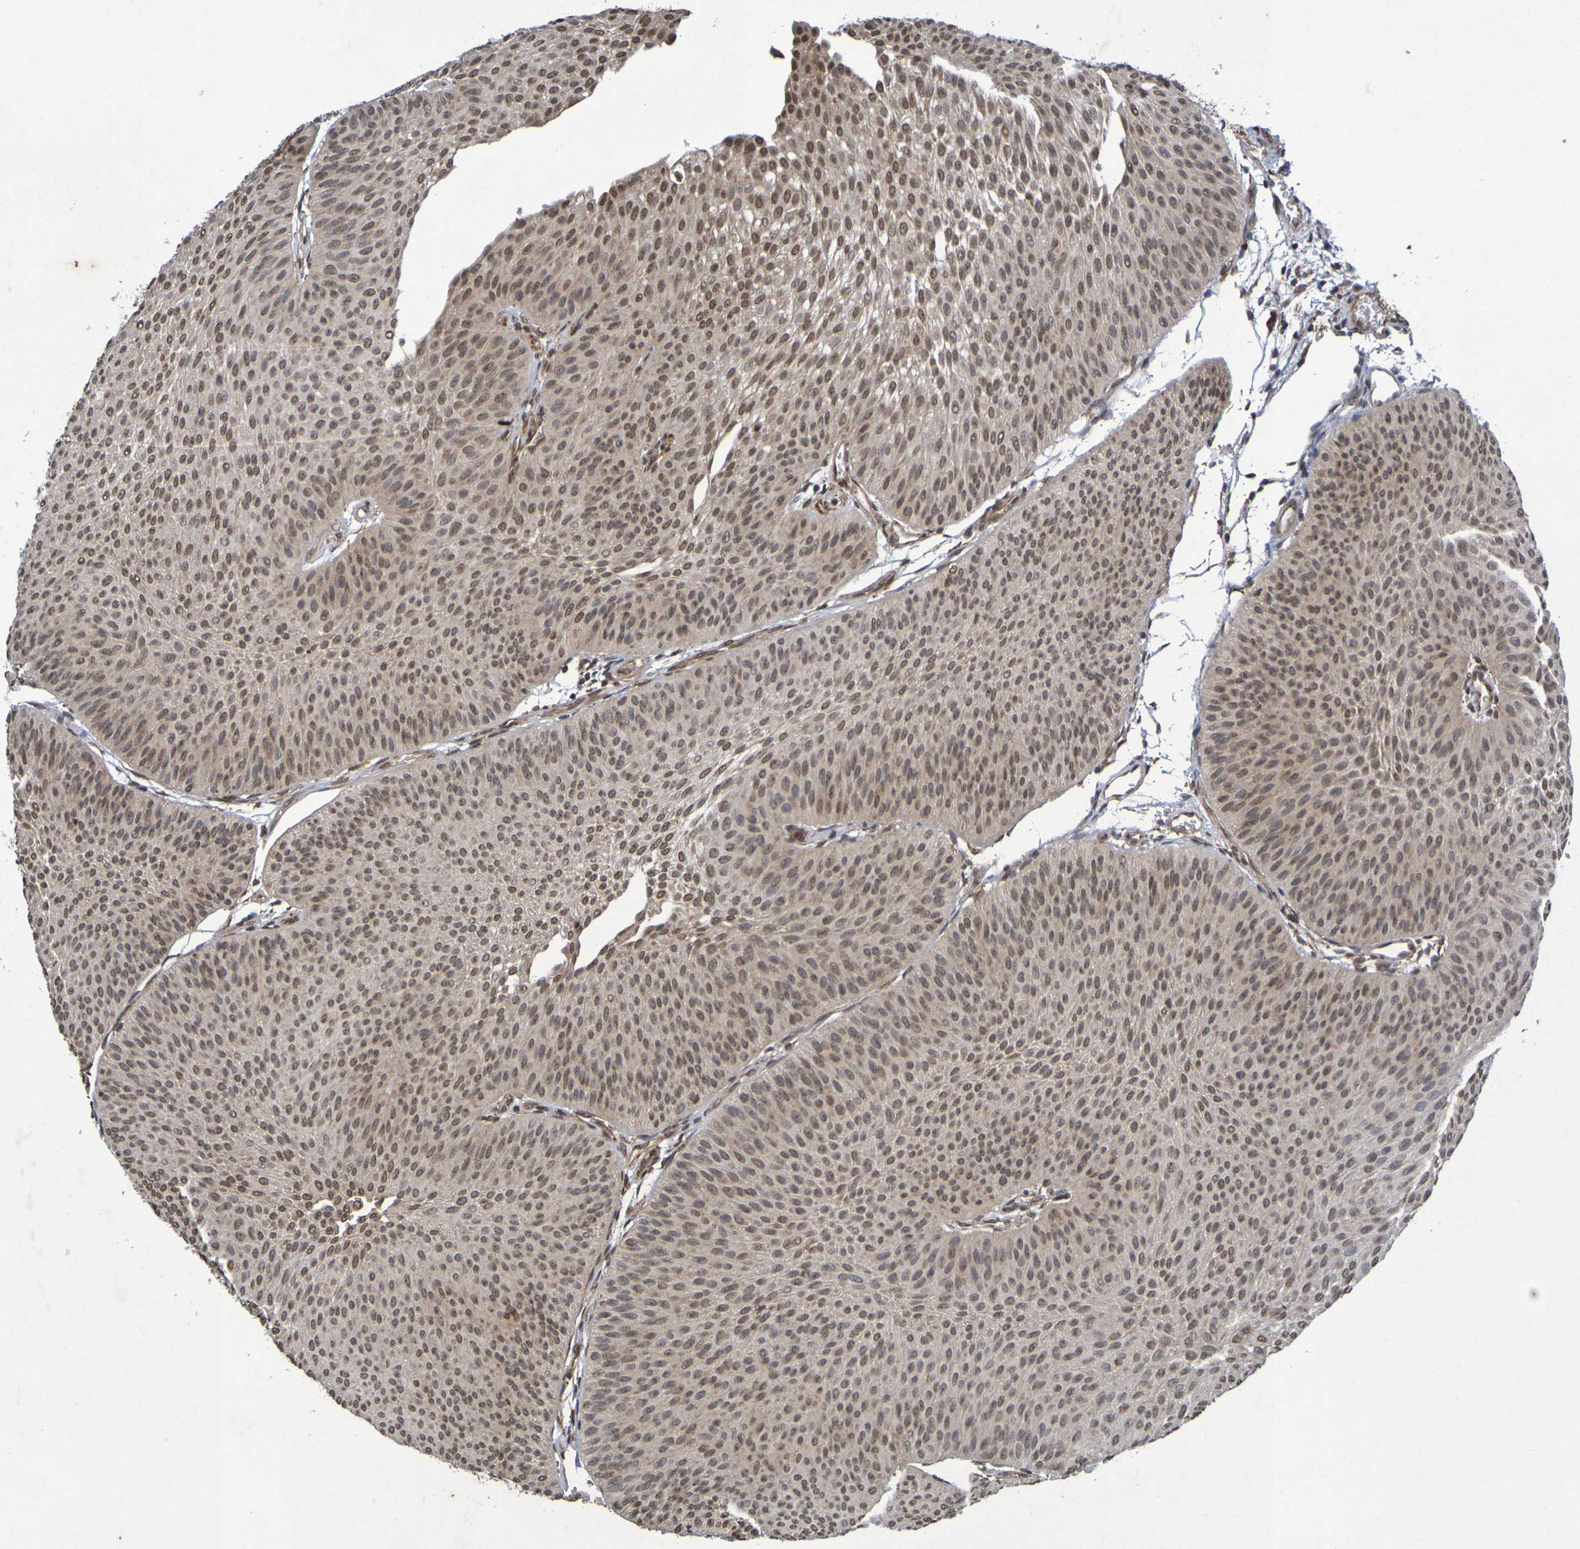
{"staining": {"intensity": "moderate", "quantity": ">75%", "location": "cytoplasmic/membranous,nuclear"}, "tissue": "urothelial cancer", "cell_type": "Tumor cells", "image_type": "cancer", "snomed": [{"axis": "morphology", "description": "Urothelial carcinoma, Low grade"}, {"axis": "topography", "description": "Urinary bladder"}], "caption": "Immunohistochemical staining of urothelial carcinoma (low-grade) shows moderate cytoplasmic/membranous and nuclear protein staining in approximately >75% of tumor cells.", "gene": "GUCY1A2", "patient": {"sex": "female", "age": 60}}